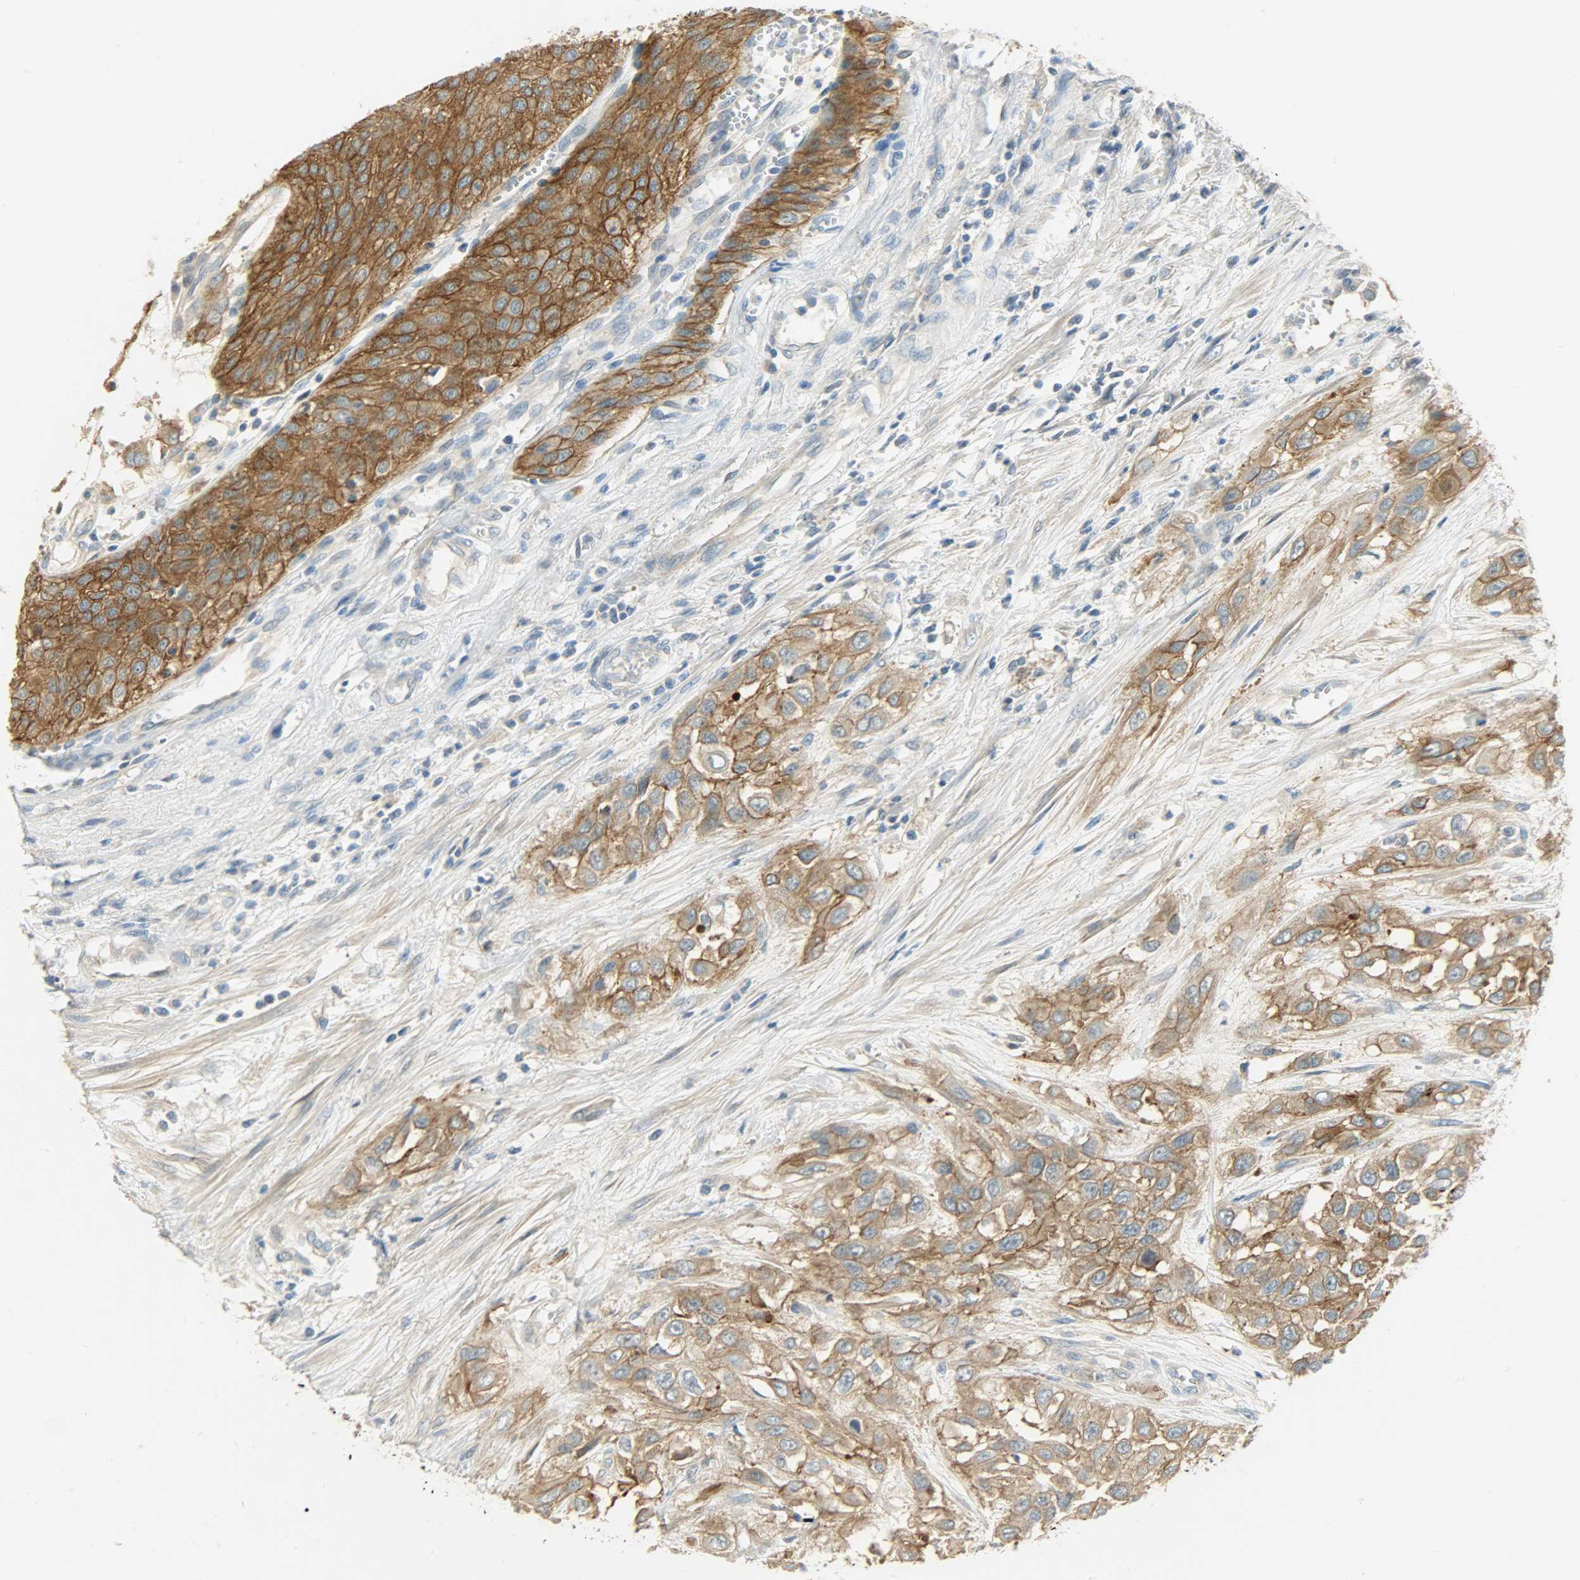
{"staining": {"intensity": "strong", "quantity": ">75%", "location": "cytoplasmic/membranous"}, "tissue": "urothelial cancer", "cell_type": "Tumor cells", "image_type": "cancer", "snomed": [{"axis": "morphology", "description": "Urothelial carcinoma, High grade"}, {"axis": "topography", "description": "Urinary bladder"}], "caption": "Urothelial cancer stained with a protein marker demonstrates strong staining in tumor cells.", "gene": "DSG2", "patient": {"sex": "male", "age": 57}}